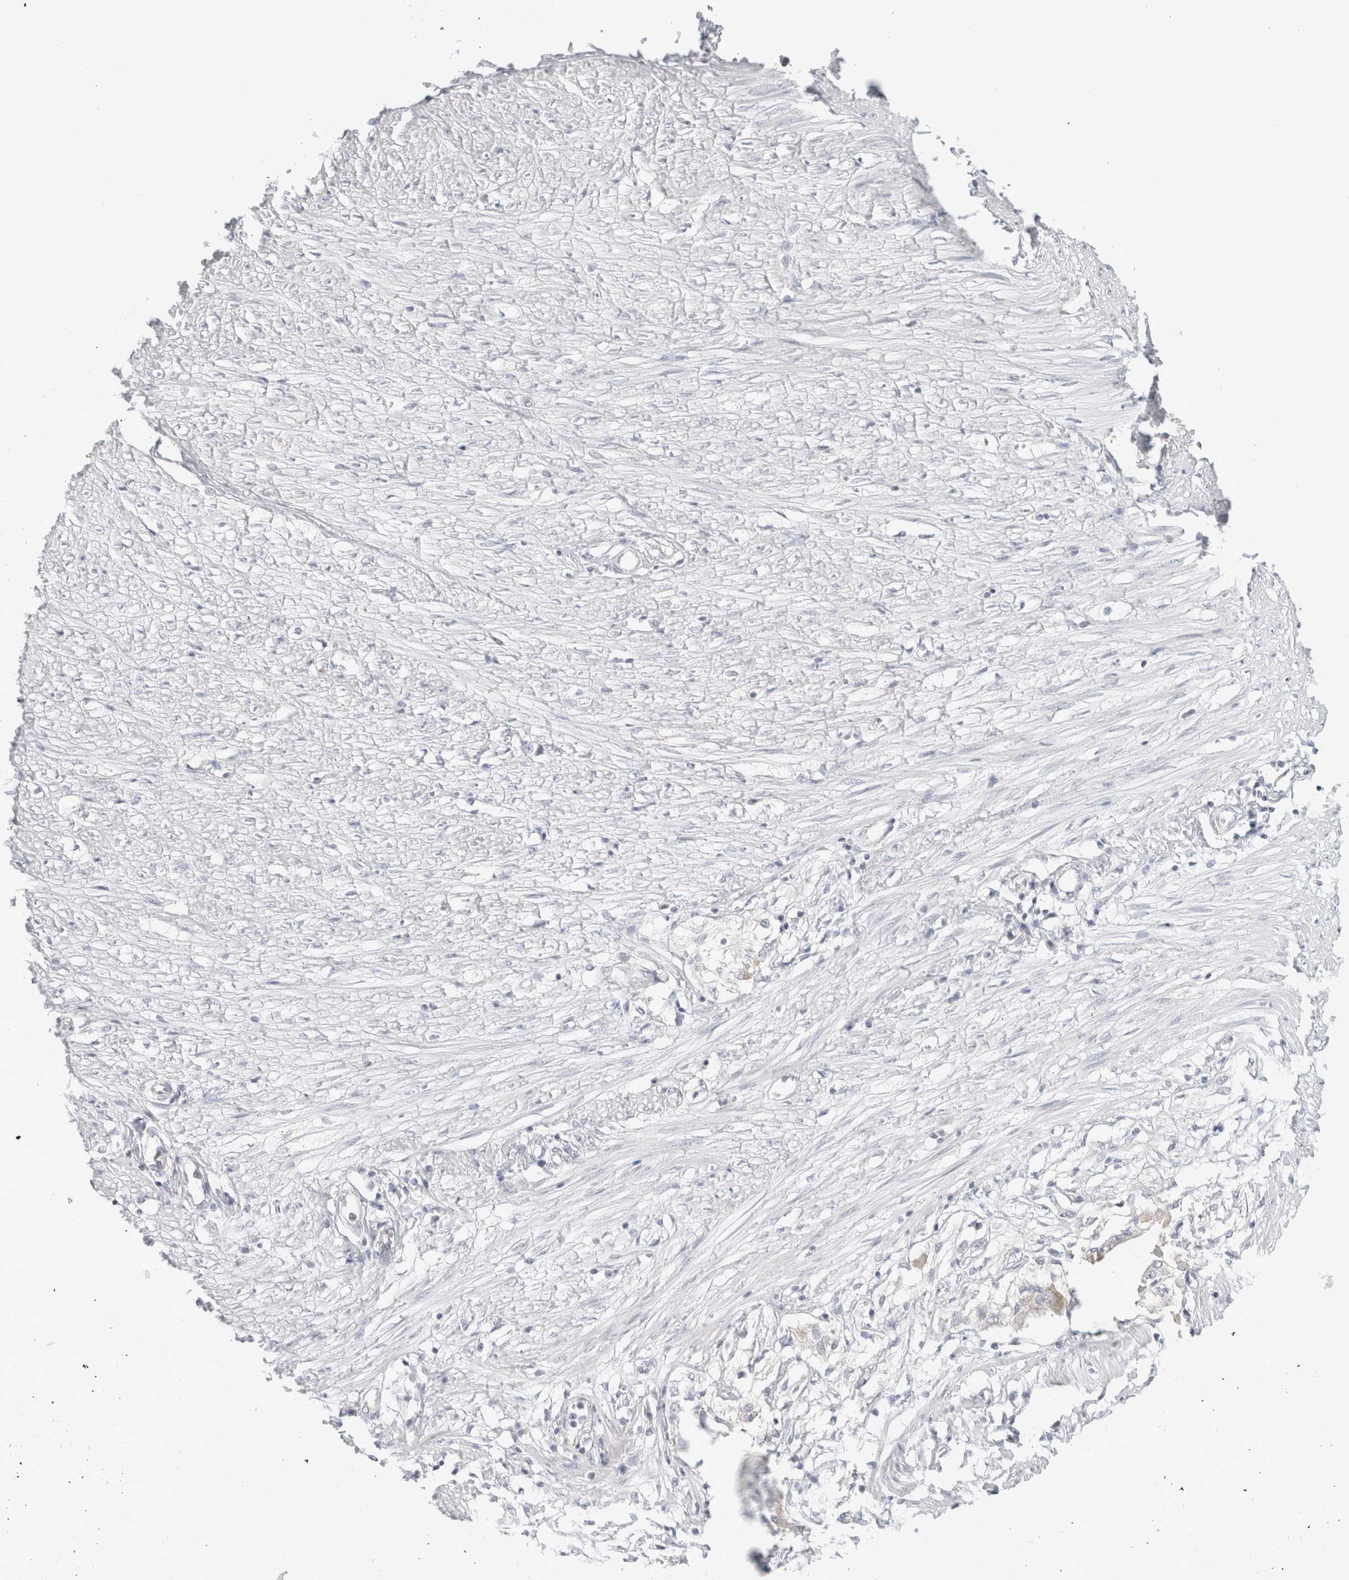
{"staining": {"intensity": "negative", "quantity": "none", "location": "none"}, "tissue": "adipose tissue", "cell_type": "Adipocytes", "image_type": "normal", "snomed": [{"axis": "morphology", "description": "Normal tissue, NOS"}, {"axis": "morphology", "description": "Adenocarcinoma, NOS"}, {"axis": "topography", "description": "Colon"}, {"axis": "topography", "description": "Peripheral nerve tissue"}], "caption": "Immunohistochemistry (IHC) micrograph of benign adipose tissue: adipose tissue stained with DAB (3,3'-diaminobenzidine) demonstrates no significant protein expression in adipocytes.", "gene": "FAHD1", "patient": {"sex": "male", "age": 14}}